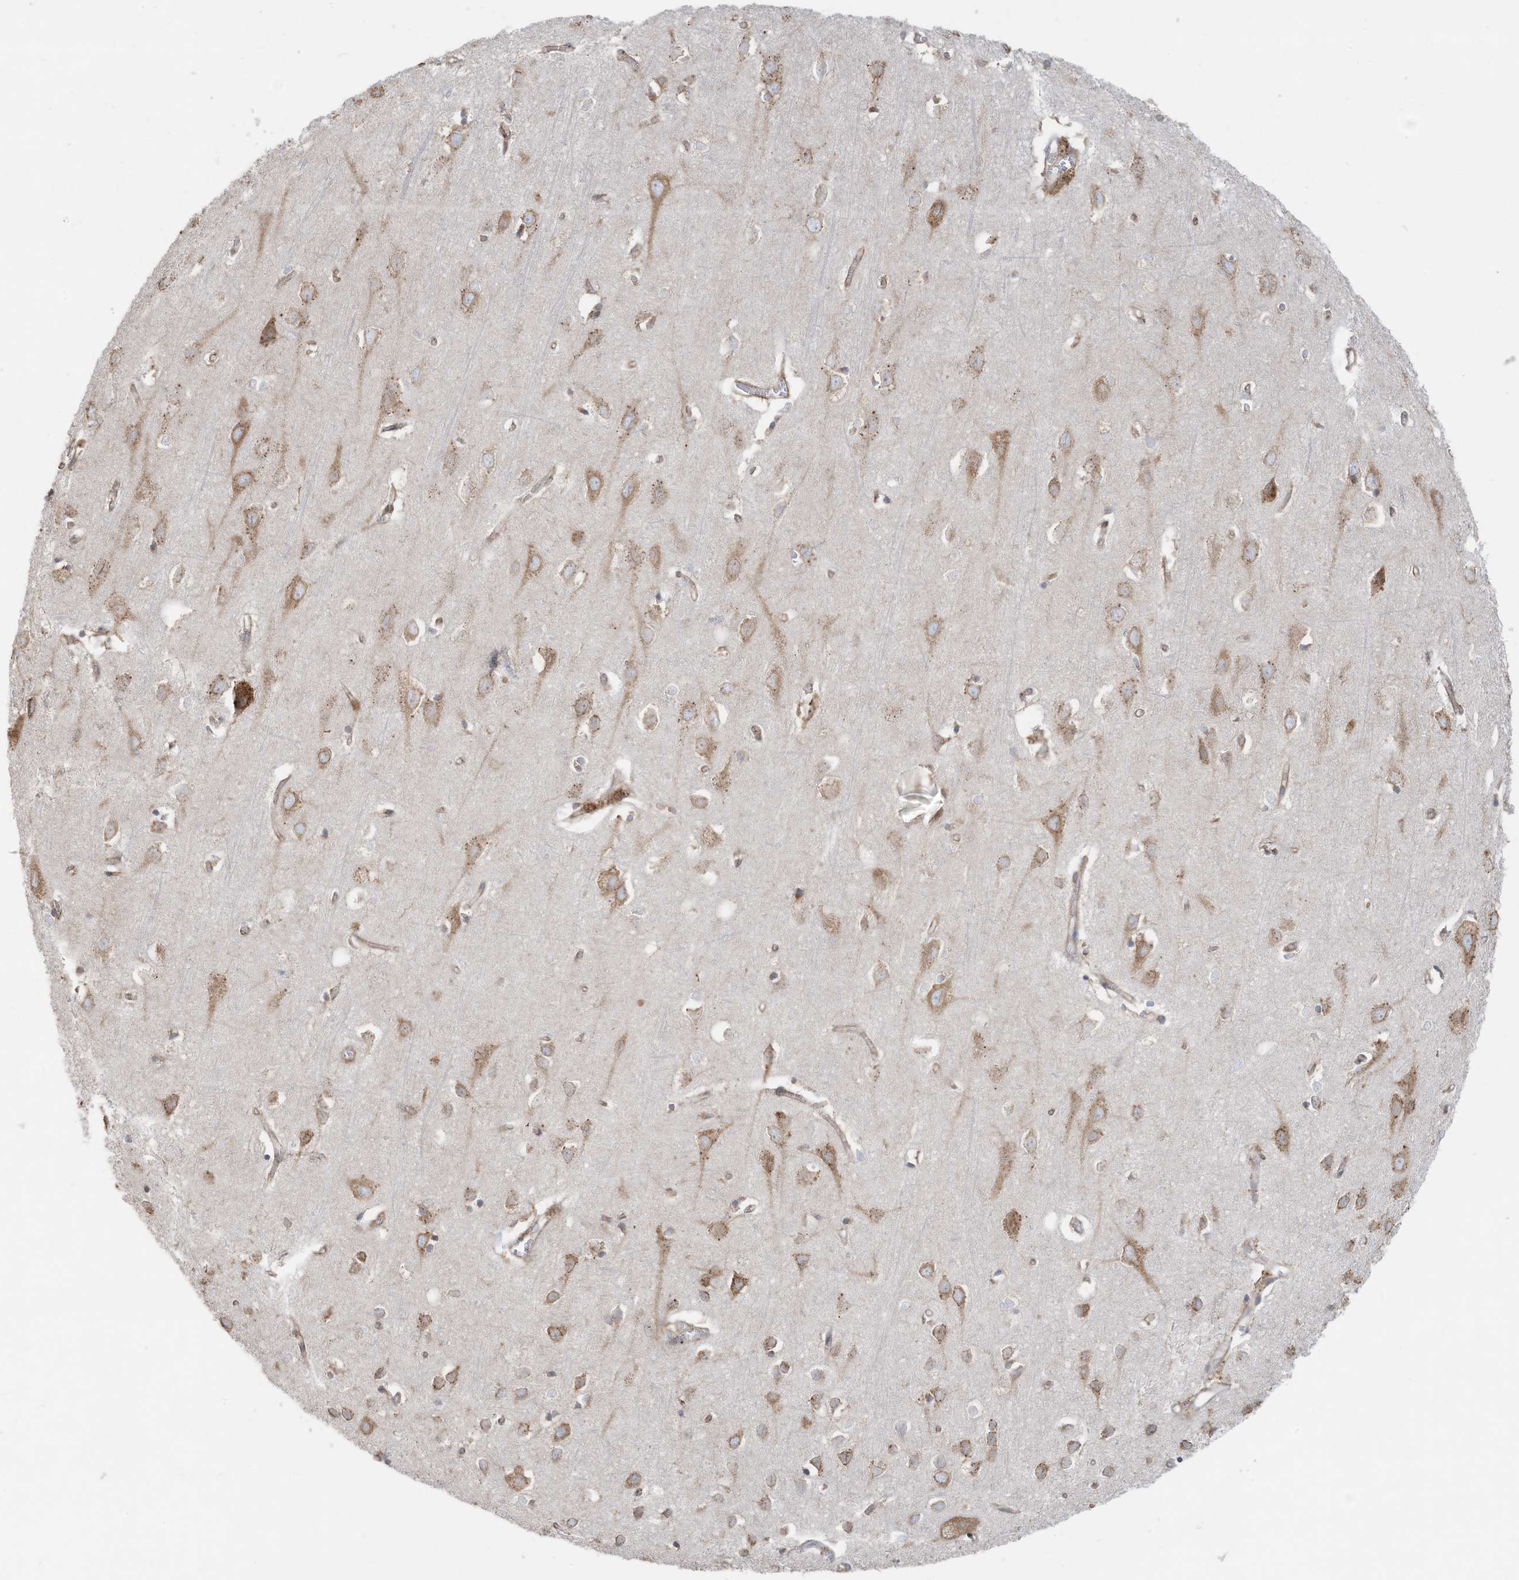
{"staining": {"intensity": "negative", "quantity": "none", "location": "none"}, "tissue": "cerebral cortex", "cell_type": "Endothelial cells", "image_type": "normal", "snomed": [{"axis": "morphology", "description": "Normal tissue, NOS"}, {"axis": "topography", "description": "Cerebral cortex"}], "caption": "Cerebral cortex was stained to show a protein in brown. There is no significant positivity in endothelial cells. (Stains: DAB immunohistochemistry (IHC) with hematoxylin counter stain, Microscopy: brightfield microscopy at high magnification).", "gene": "ZNF354C", "patient": {"sex": "female", "age": 64}}